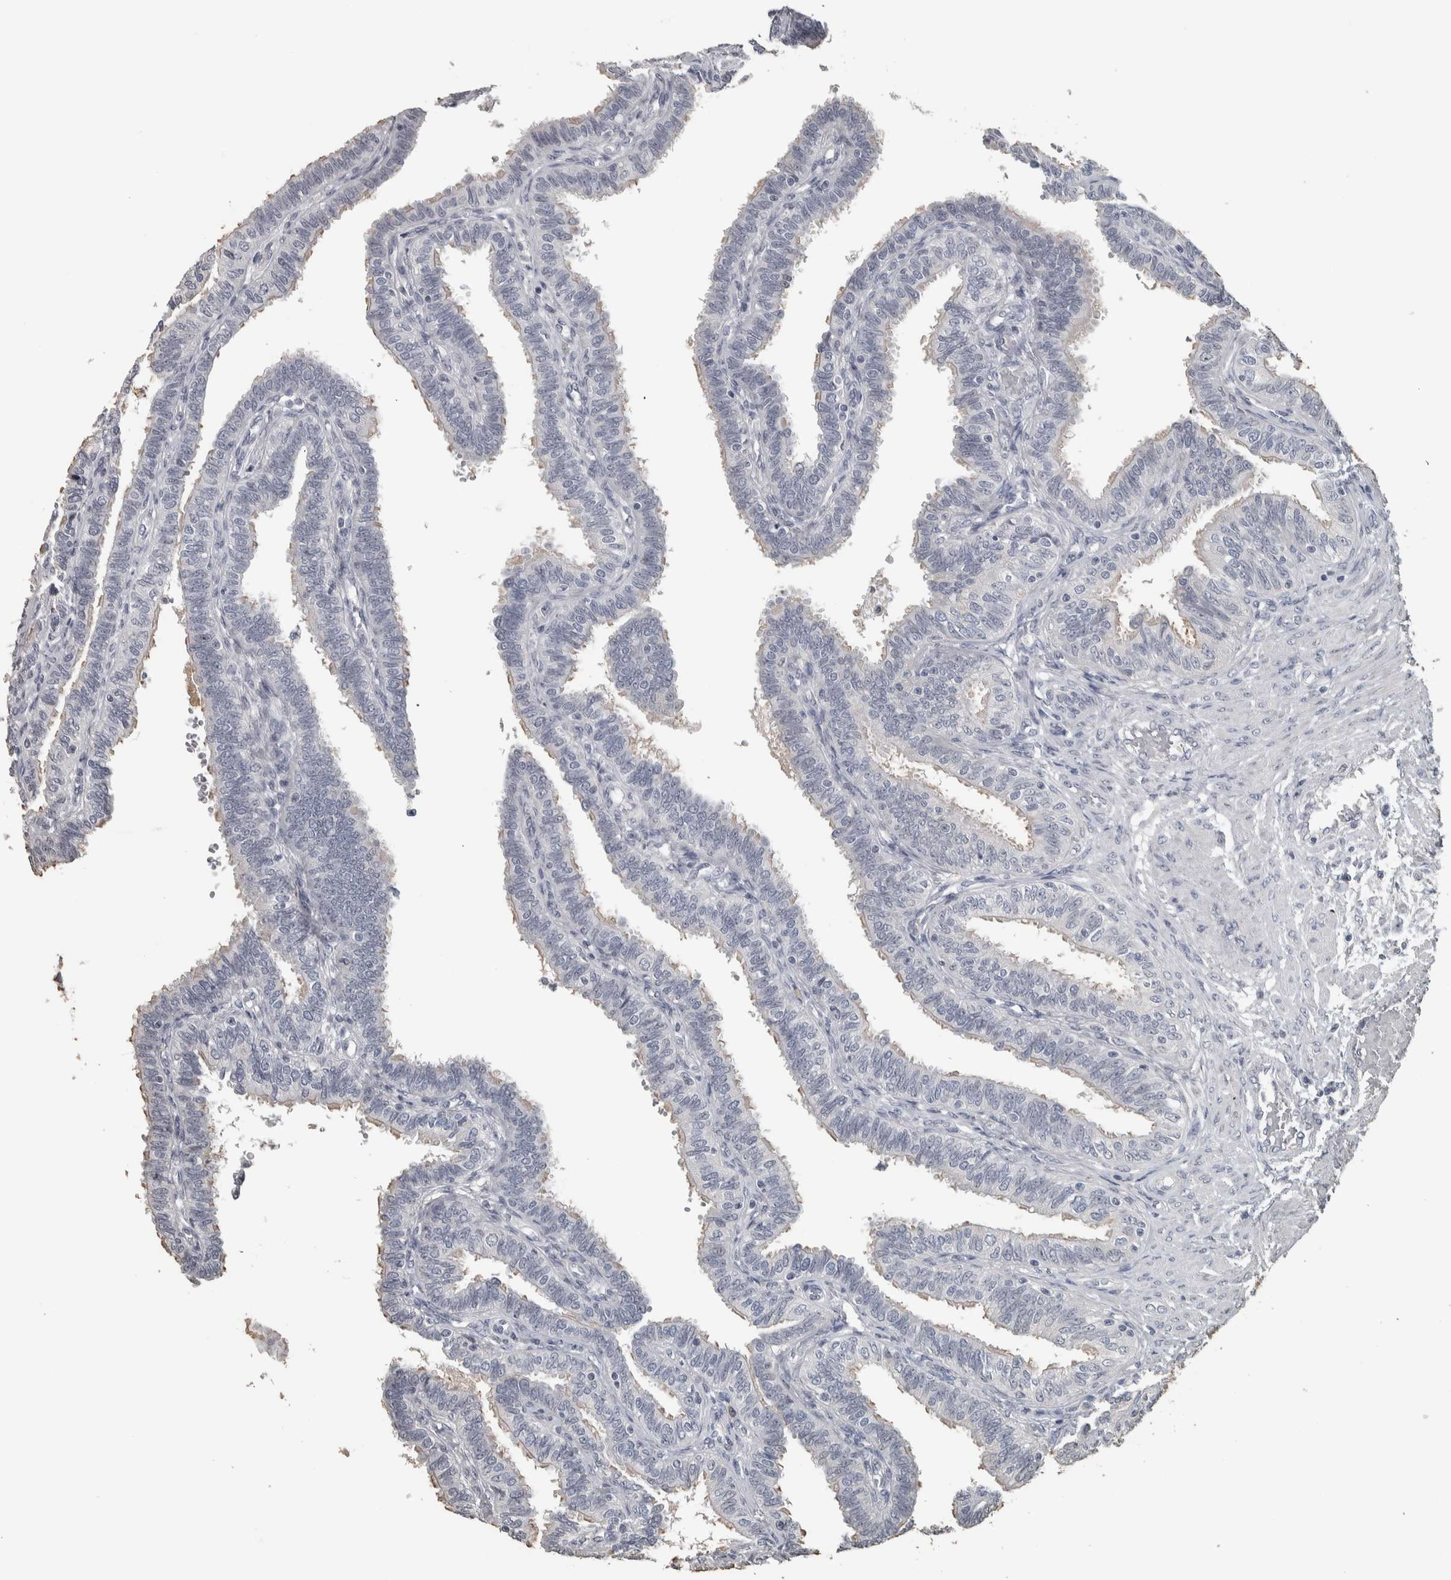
{"staining": {"intensity": "weak", "quantity": "<25%", "location": "cytoplasmic/membranous"}, "tissue": "fallopian tube", "cell_type": "Glandular cells", "image_type": "normal", "snomed": [{"axis": "morphology", "description": "Normal tissue, NOS"}, {"axis": "topography", "description": "Fallopian tube"}, {"axis": "topography", "description": "Placenta"}], "caption": "The histopathology image demonstrates no staining of glandular cells in normal fallopian tube.", "gene": "NECAB1", "patient": {"sex": "female", "age": 34}}